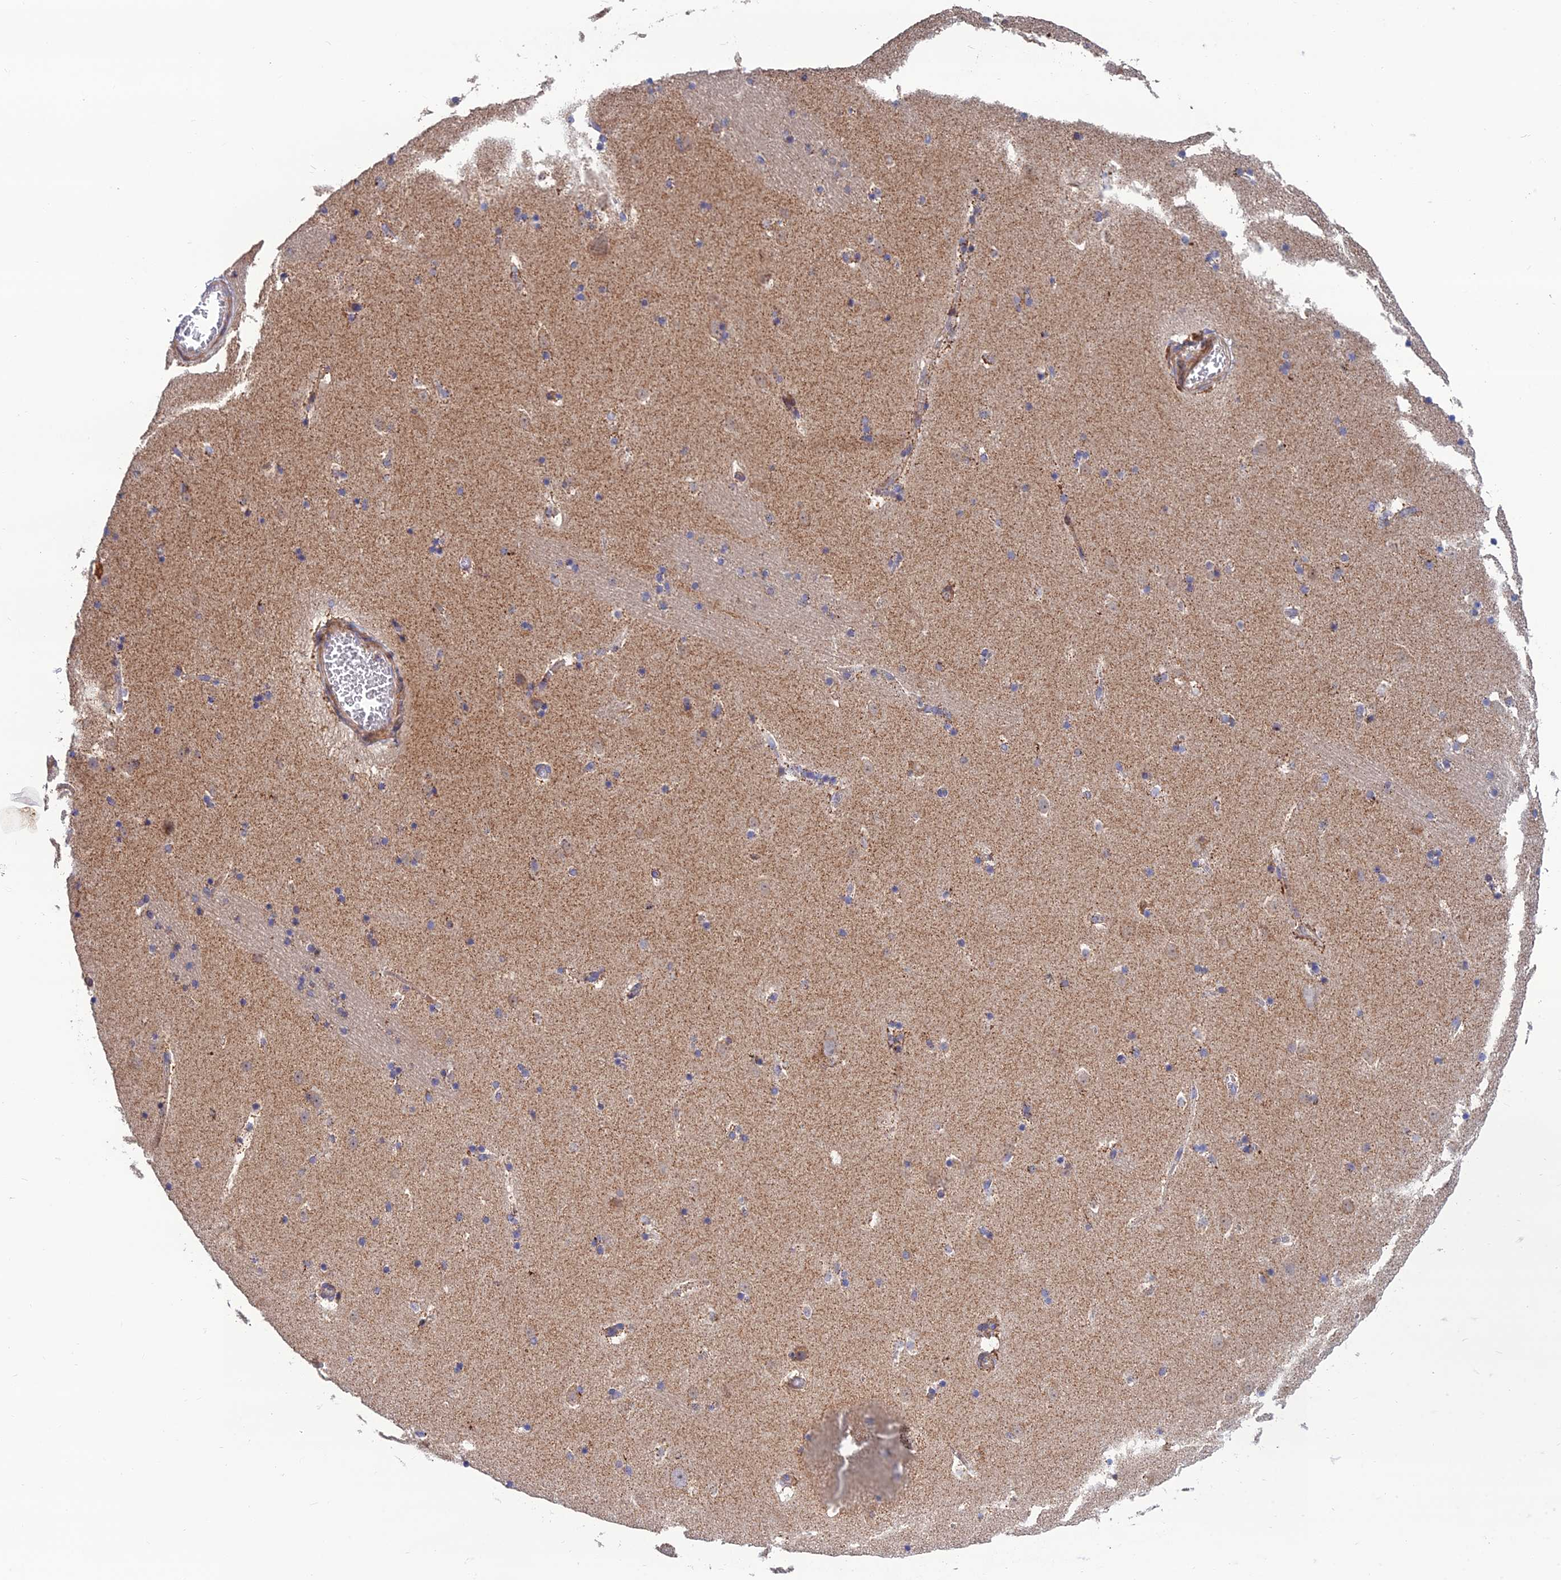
{"staining": {"intensity": "moderate", "quantity": "<25%", "location": "cytoplasmic/membranous"}, "tissue": "caudate", "cell_type": "Glial cells", "image_type": "normal", "snomed": [{"axis": "morphology", "description": "Normal tissue, NOS"}, {"axis": "topography", "description": "Lateral ventricle wall"}], "caption": "Immunohistochemistry (IHC) of benign caudate displays low levels of moderate cytoplasmic/membranous expression in approximately <25% of glial cells.", "gene": "RIC8B", "patient": {"sex": "male", "age": 45}}